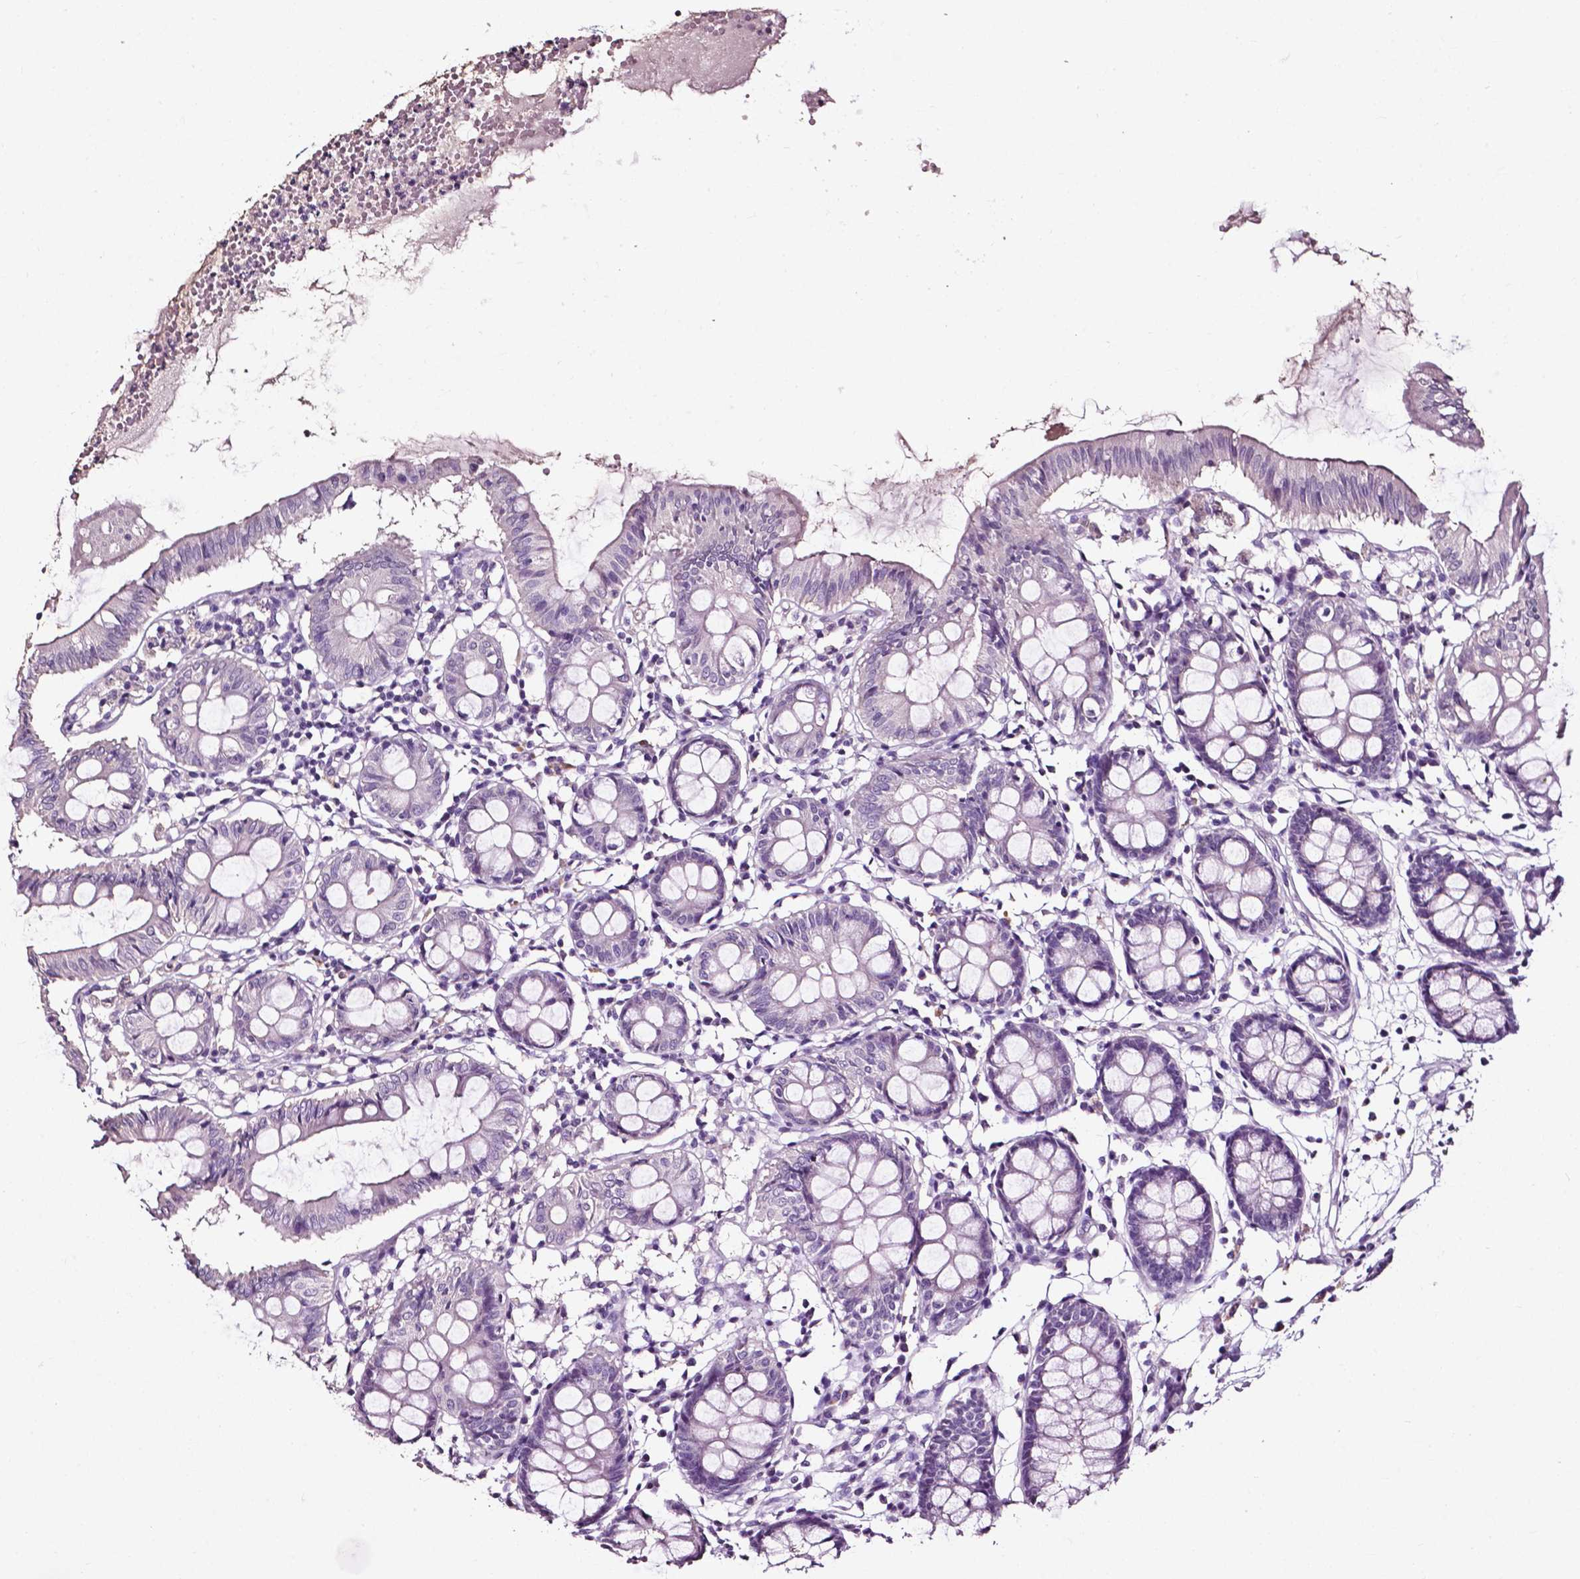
{"staining": {"intensity": "negative", "quantity": "none", "location": "none"}, "tissue": "colon", "cell_type": "Endothelial cells", "image_type": "normal", "snomed": [{"axis": "morphology", "description": "Normal tissue, NOS"}, {"axis": "topography", "description": "Colon"}], "caption": "This is a histopathology image of immunohistochemistry (IHC) staining of unremarkable colon, which shows no positivity in endothelial cells.", "gene": "DEFA5", "patient": {"sex": "female", "age": 84}}